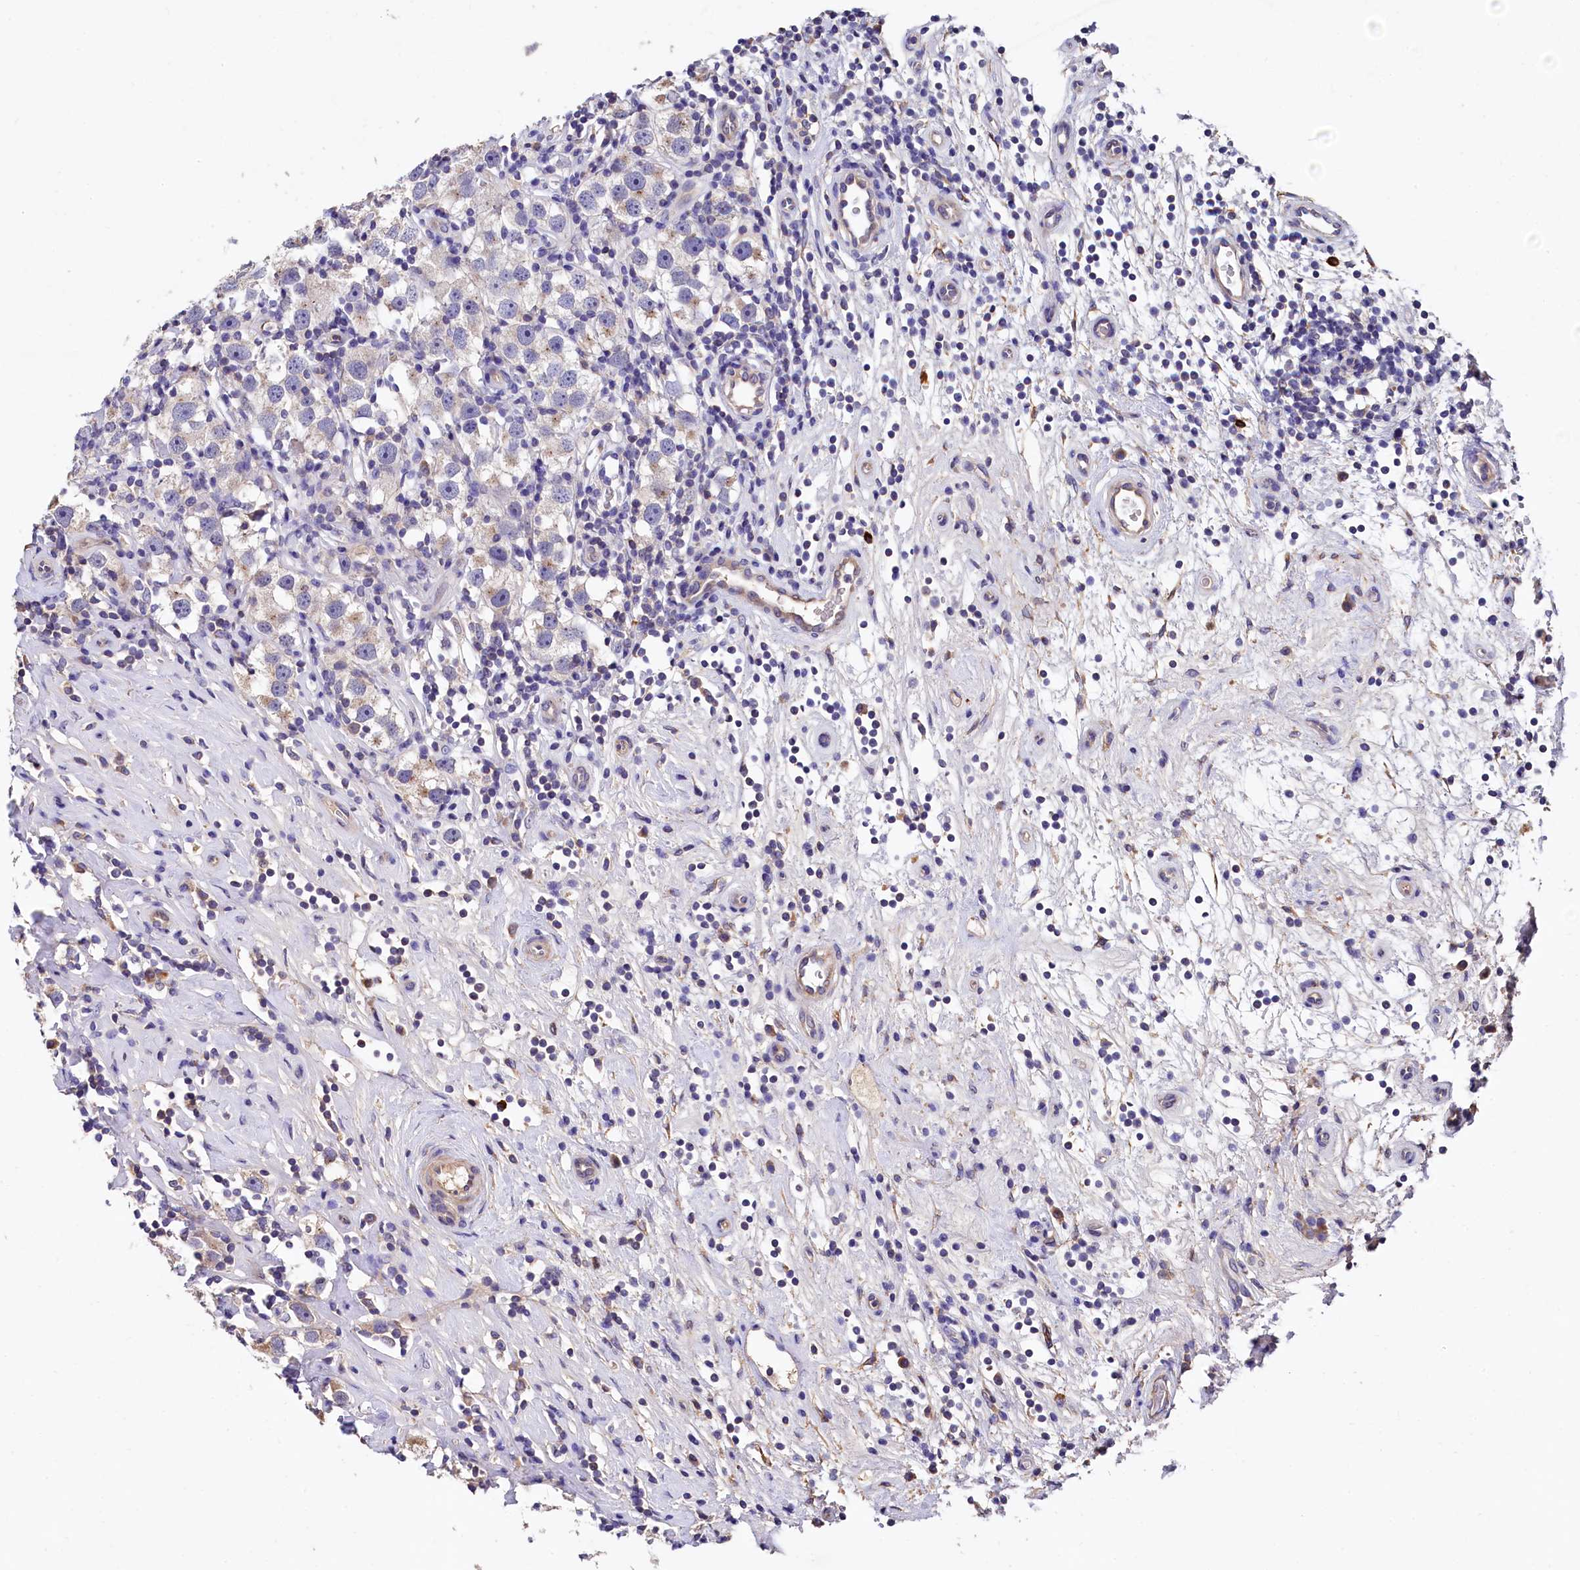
{"staining": {"intensity": "negative", "quantity": "none", "location": "none"}, "tissue": "testis cancer", "cell_type": "Tumor cells", "image_type": "cancer", "snomed": [{"axis": "morphology", "description": "Seminoma, NOS"}, {"axis": "topography", "description": "Testis"}], "caption": "Testis cancer (seminoma) was stained to show a protein in brown. There is no significant expression in tumor cells.", "gene": "EPS8L2", "patient": {"sex": "male", "age": 49}}